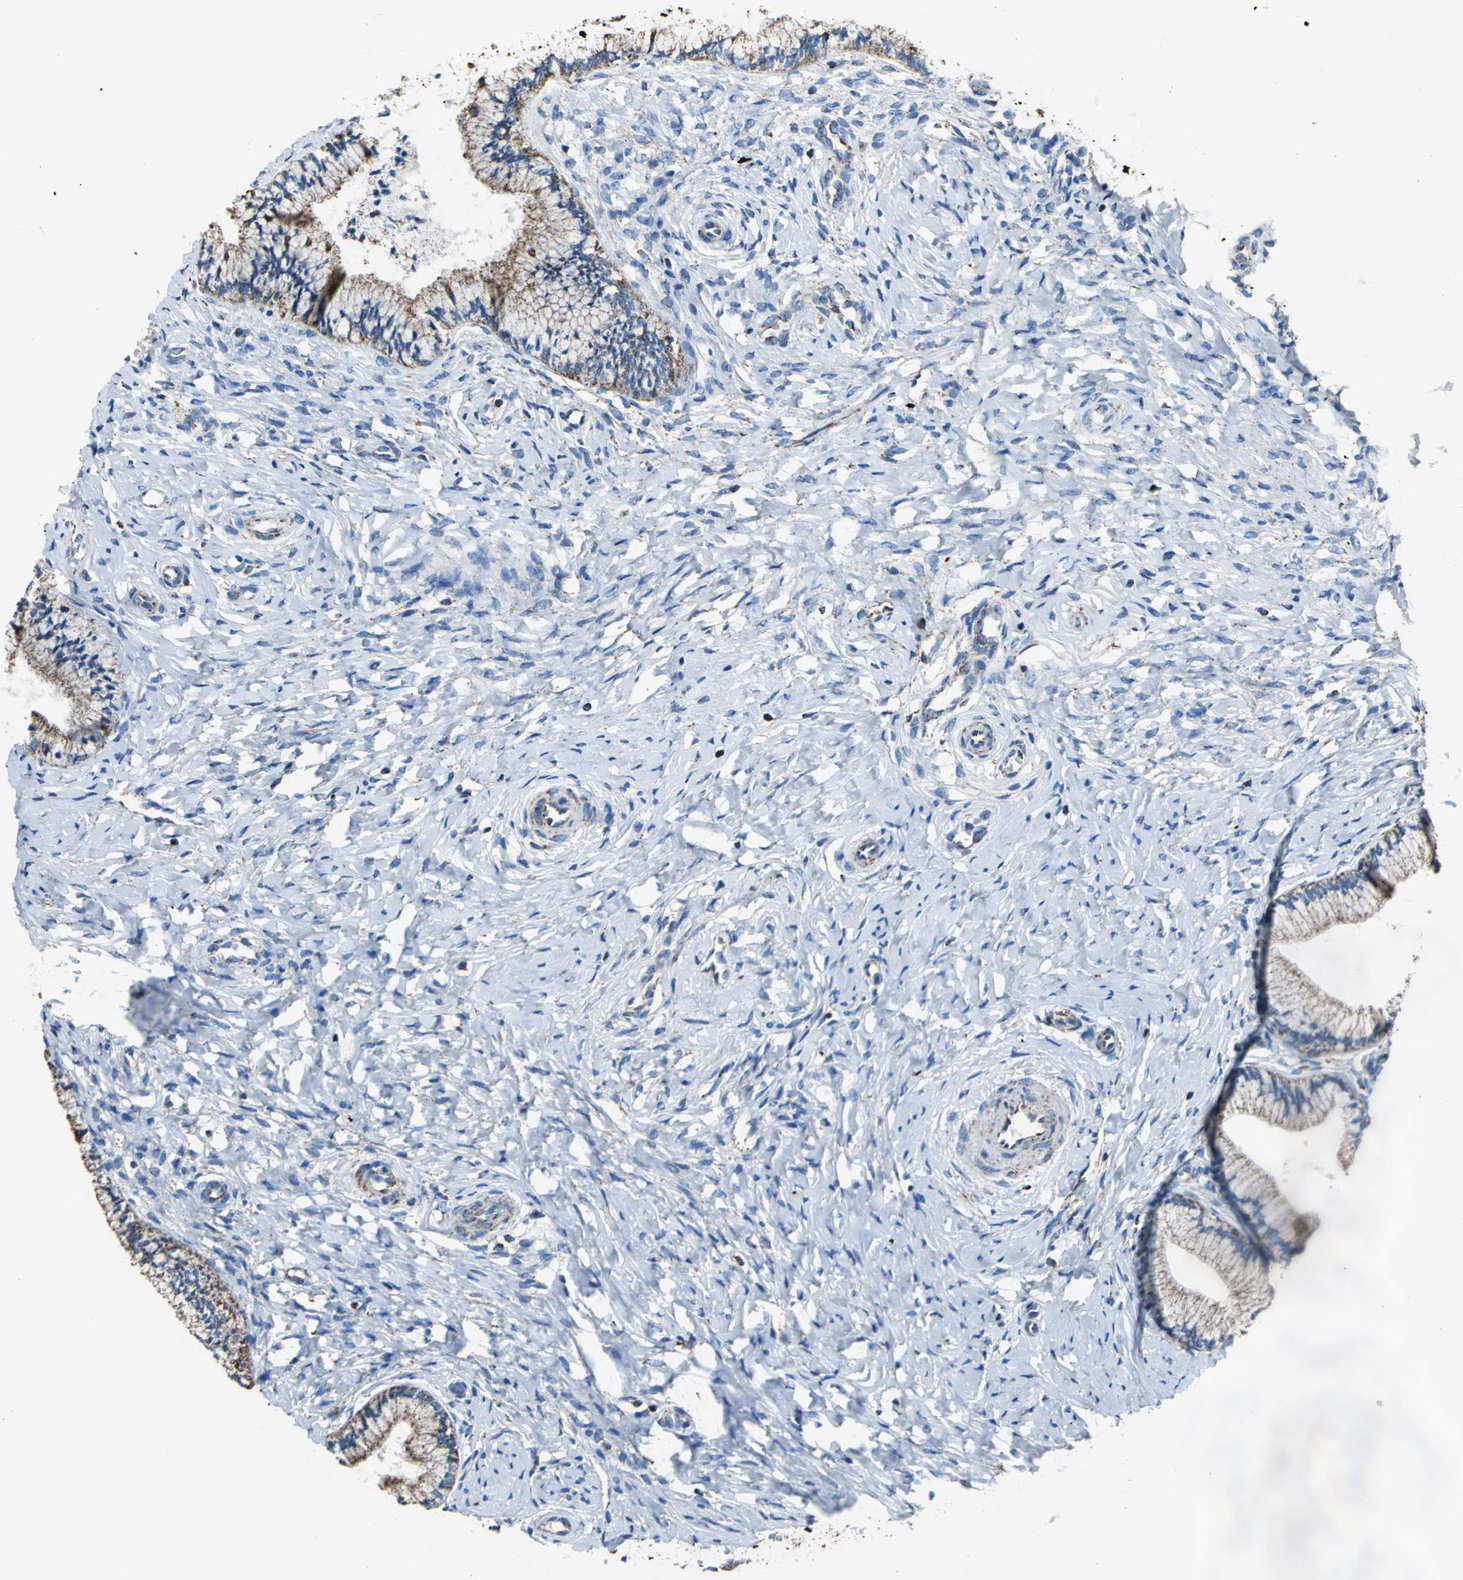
{"staining": {"intensity": "moderate", "quantity": ">75%", "location": "cytoplasmic/membranous"}, "tissue": "cervix", "cell_type": "Glandular cells", "image_type": "normal", "snomed": [{"axis": "morphology", "description": "Normal tissue, NOS"}, {"axis": "topography", "description": "Cervix"}], "caption": "IHC (DAB (3,3'-diaminobenzidine)) staining of benign human cervix displays moderate cytoplasmic/membranous protein expression in about >75% of glandular cells.", "gene": "ECH1", "patient": {"sex": "female", "age": 46}}